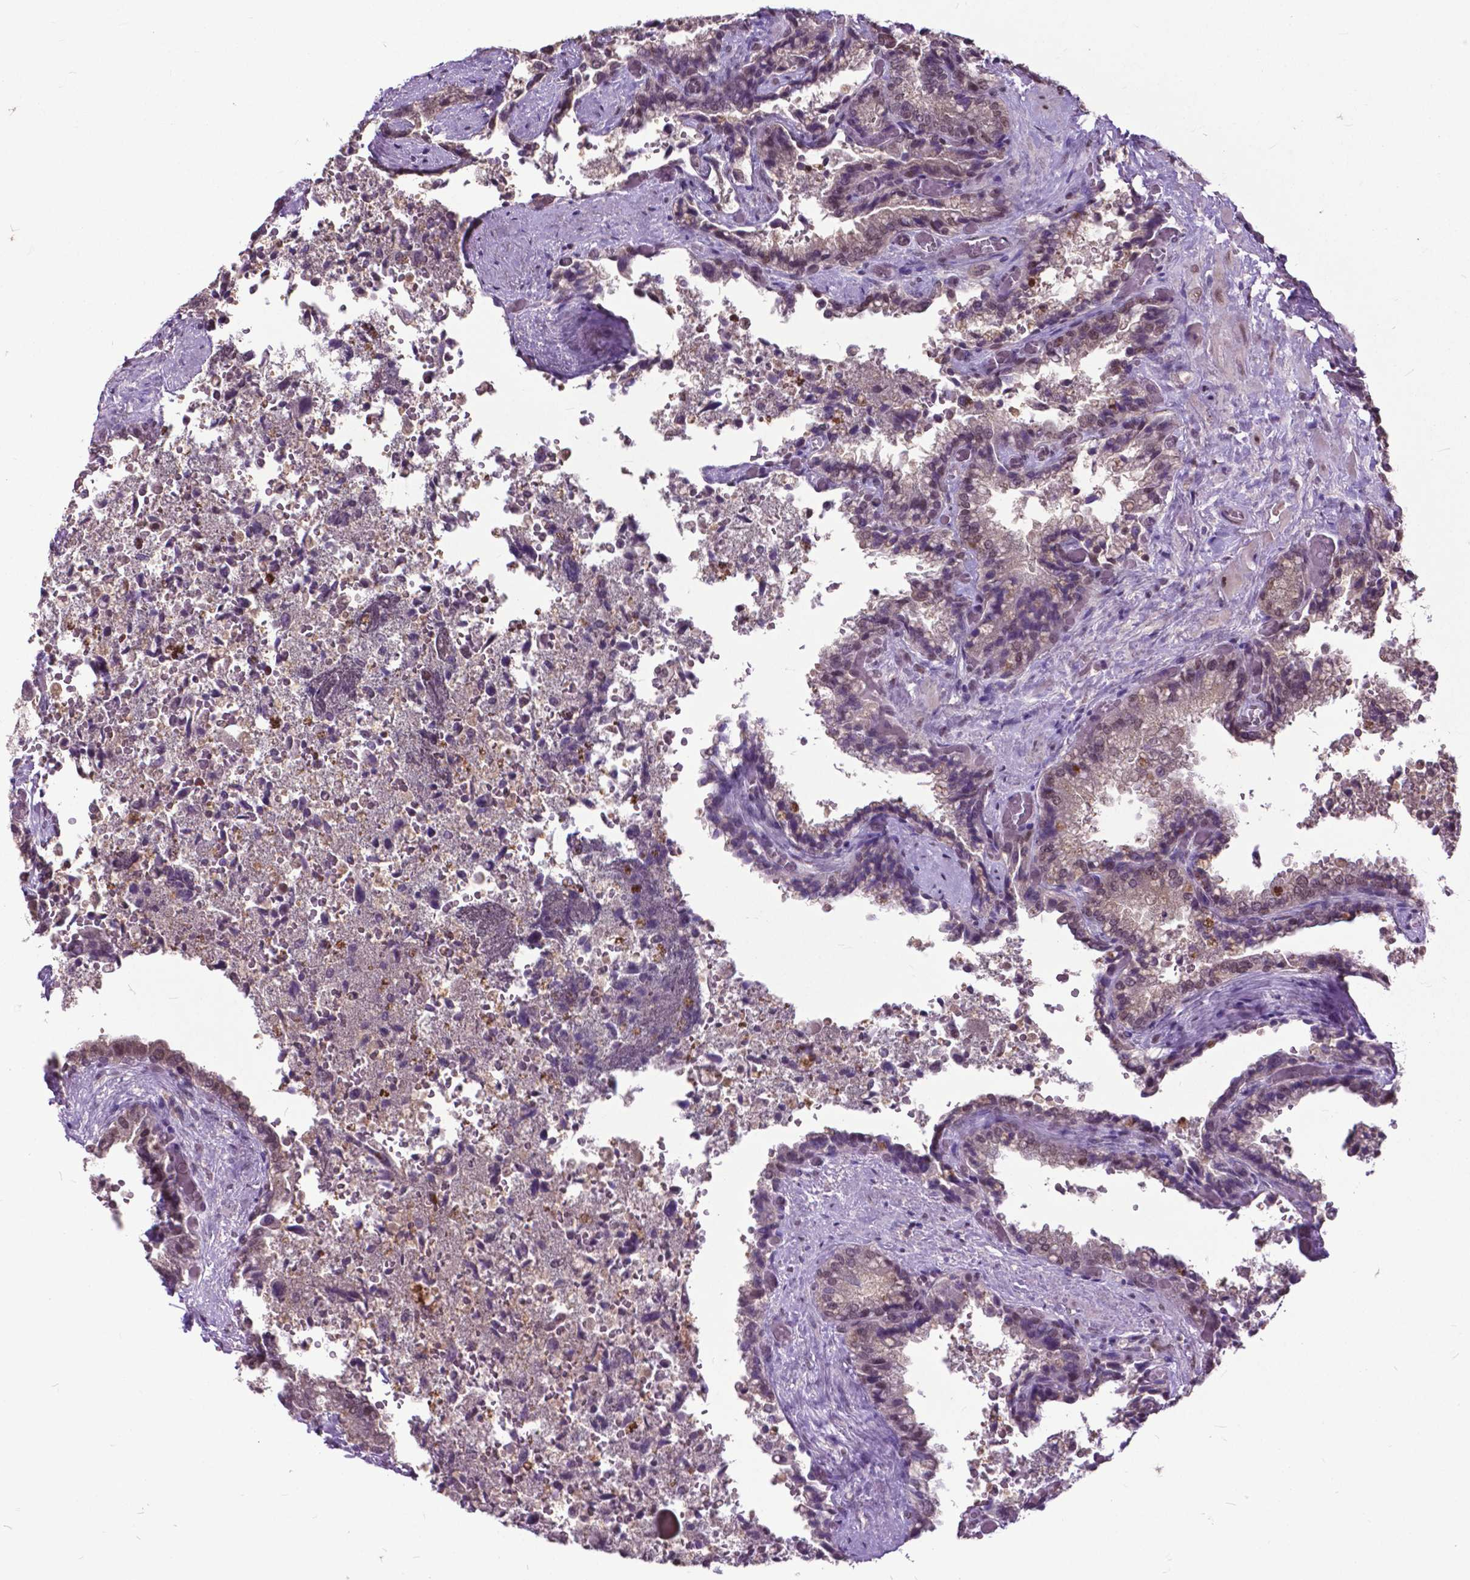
{"staining": {"intensity": "weak", "quantity": ">75%", "location": "nuclear"}, "tissue": "seminal vesicle", "cell_type": "Glandular cells", "image_type": "normal", "snomed": [{"axis": "morphology", "description": "Normal tissue, NOS"}, {"axis": "topography", "description": "Seminal veicle"}], "caption": "A low amount of weak nuclear positivity is appreciated in approximately >75% of glandular cells in normal seminal vesicle. (DAB (3,3'-diaminobenzidine) IHC, brown staining for protein, blue staining for nuclei).", "gene": "FAF1", "patient": {"sex": "male", "age": 57}}